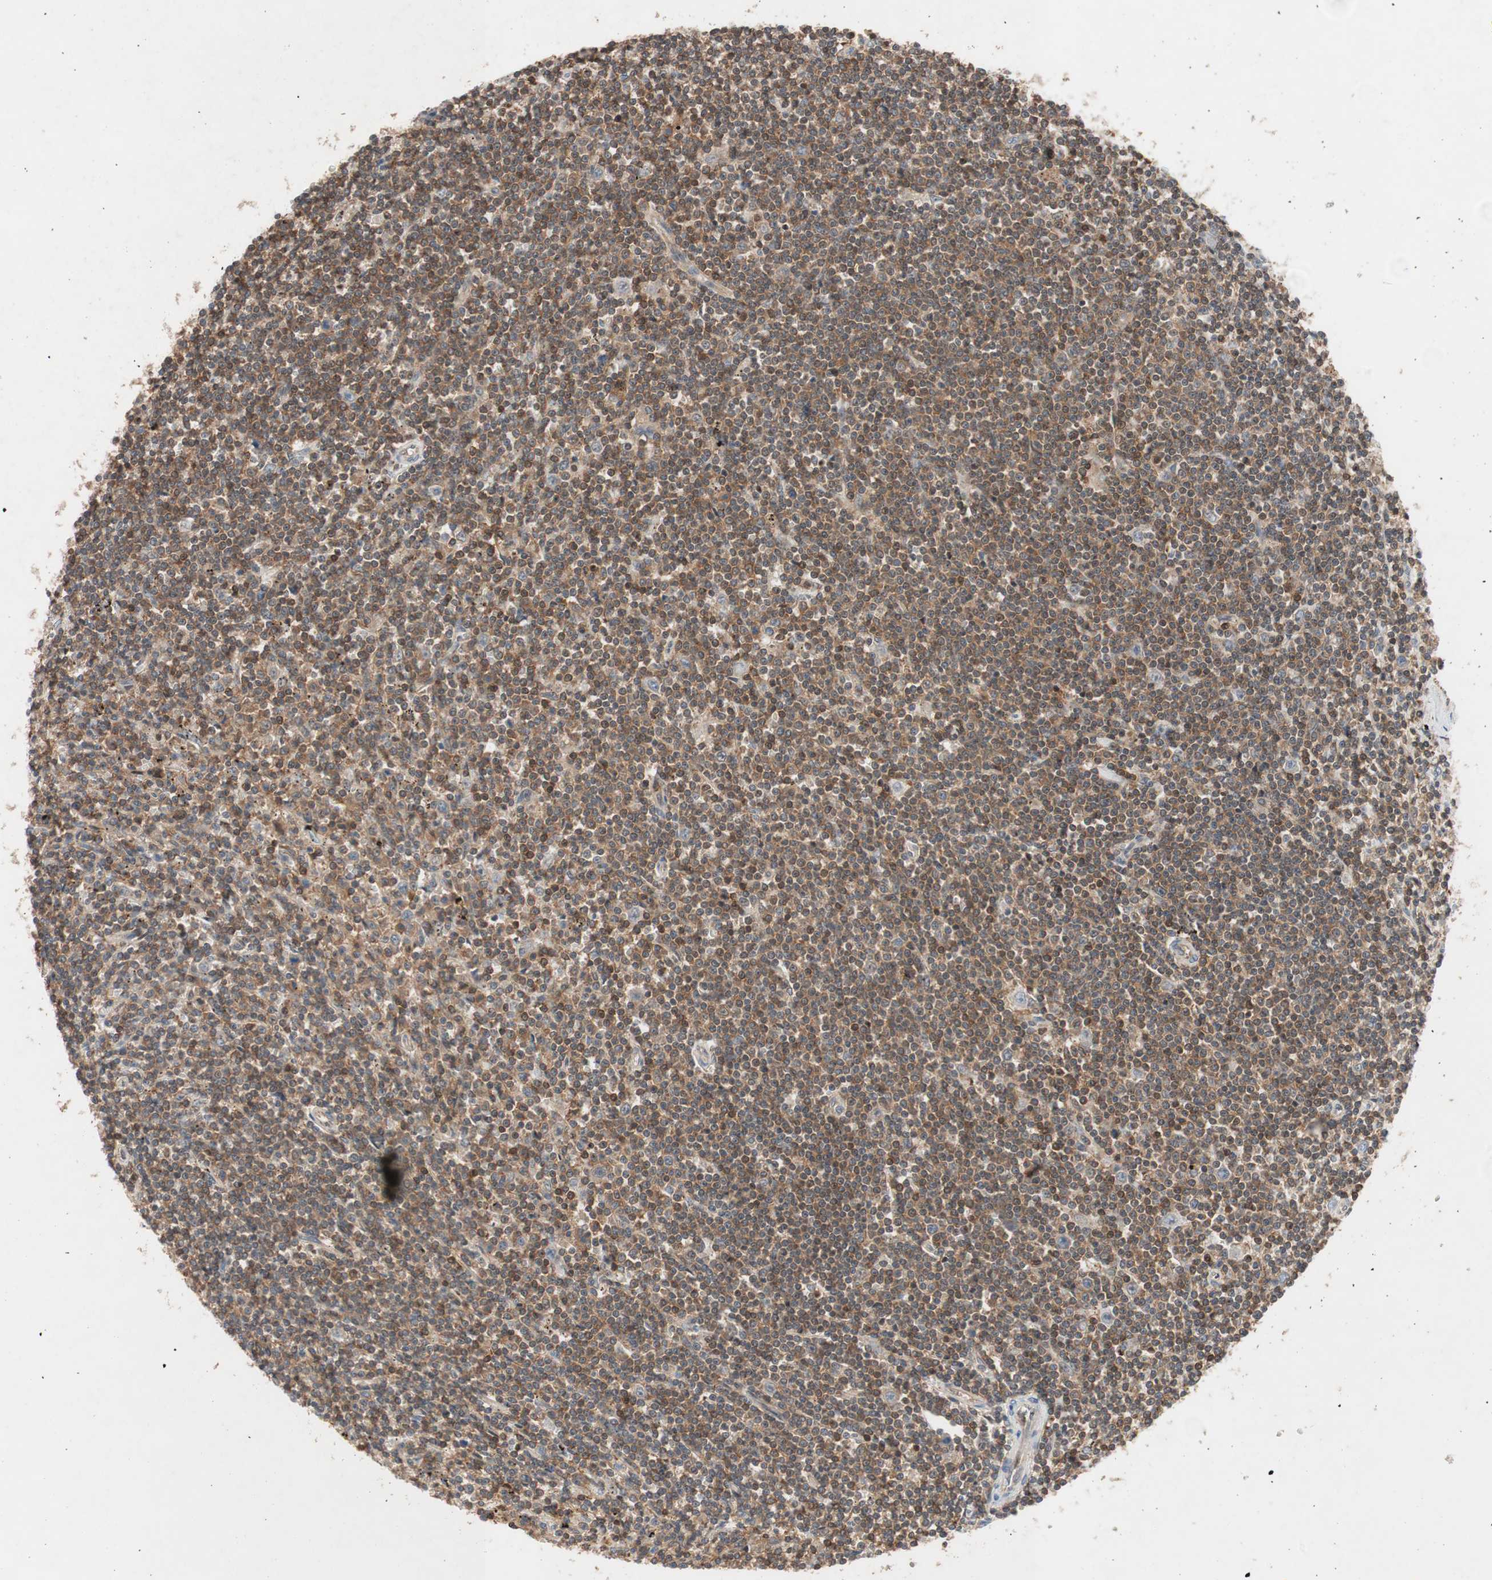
{"staining": {"intensity": "moderate", "quantity": ">75%", "location": "cytoplasmic/membranous"}, "tissue": "lymphoma", "cell_type": "Tumor cells", "image_type": "cancer", "snomed": [{"axis": "morphology", "description": "Malignant lymphoma, non-Hodgkin's type, Low grade"}, {"axis": "topography", "description": "Spleen"}], "caption": "Lymphoma stained for a protein (brown) demonstrates moderate cytoplasmic/membranous positive expression in about >75% of tumor cells.", "gene": "GALT", "patient": {"sex": "male", "age": 76}}